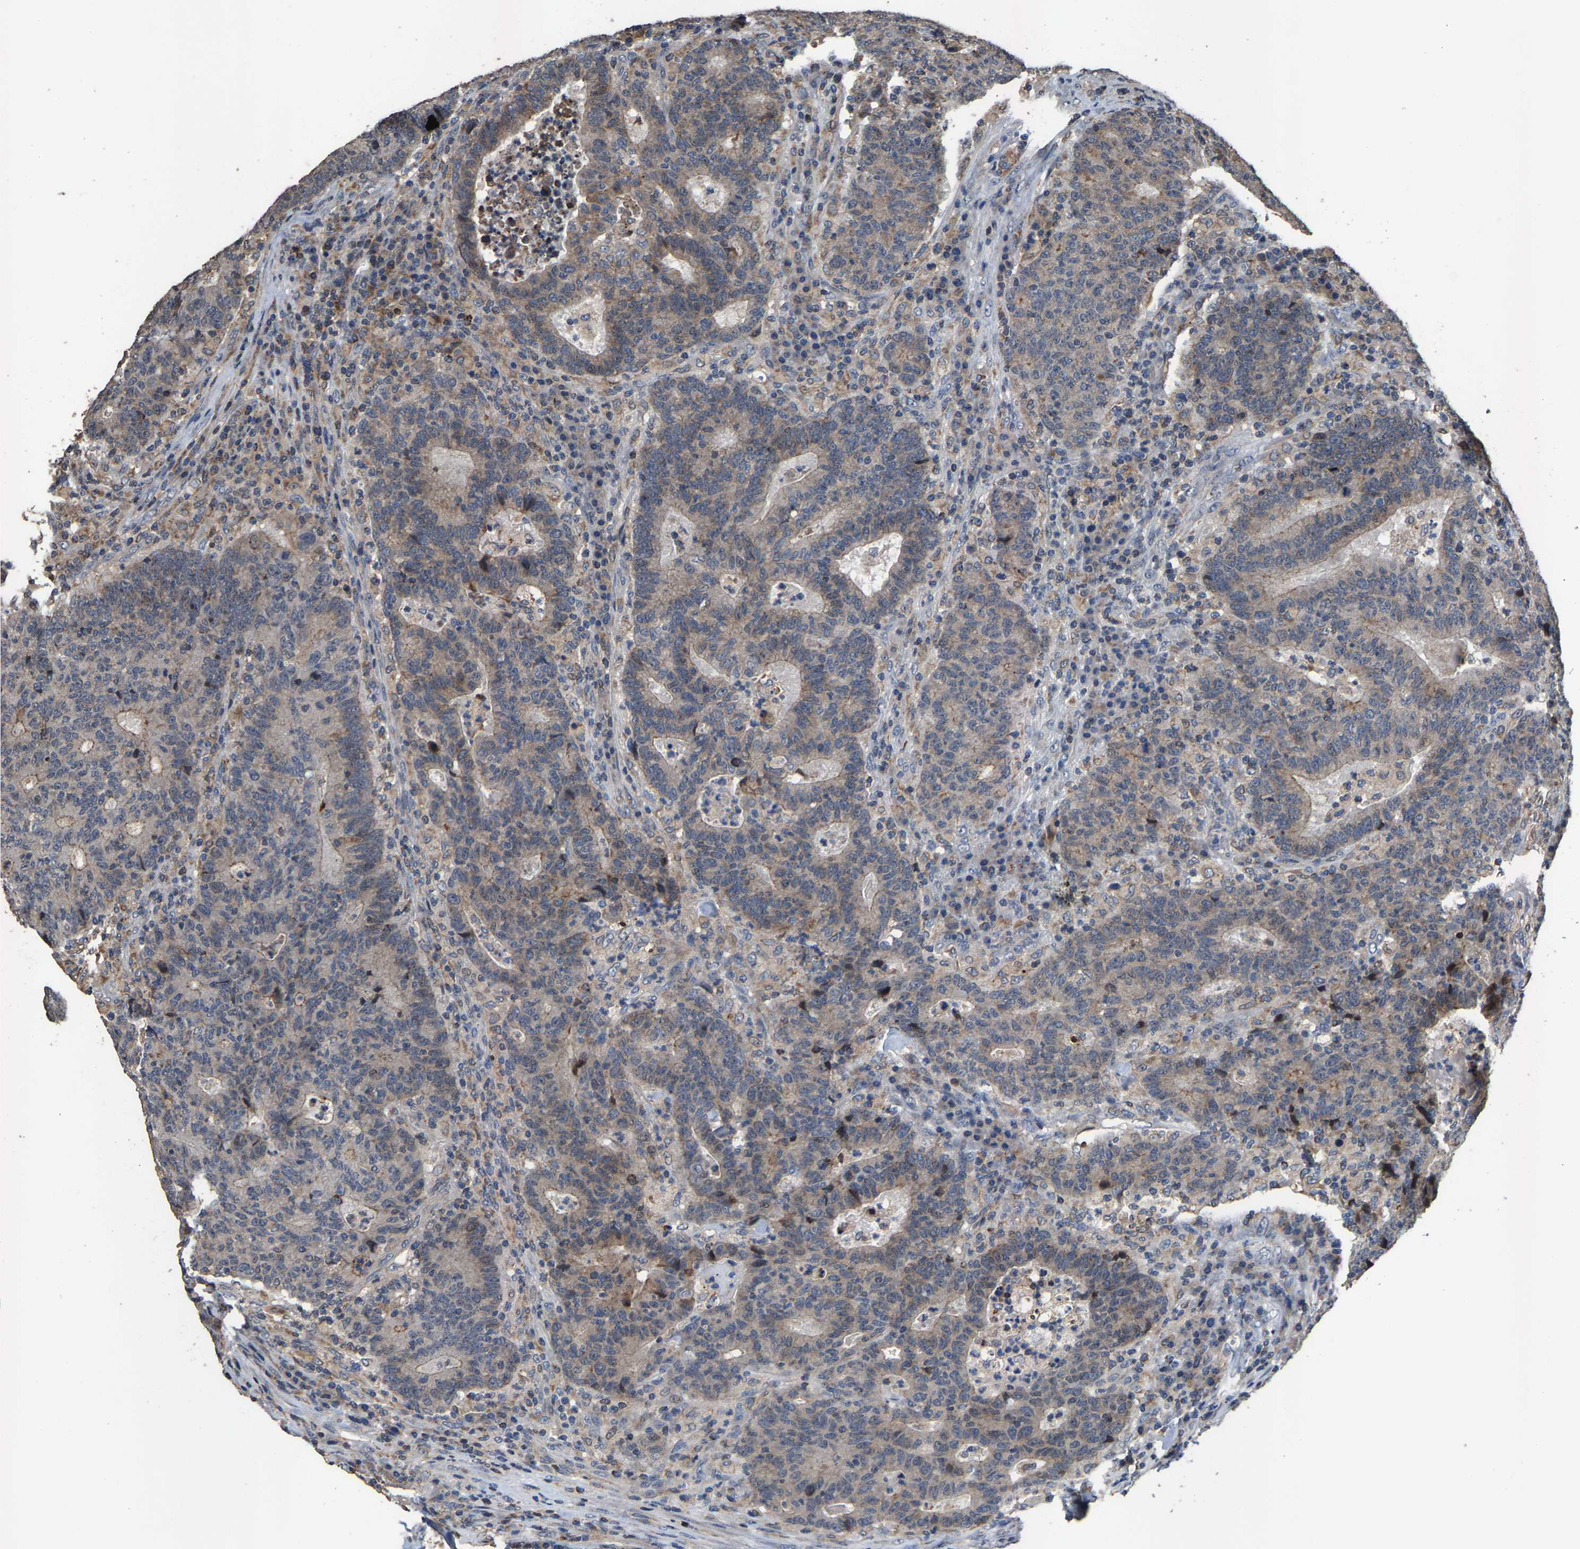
{"staining": {"intensity": "weak", "quantity": "25%-75%", "location": "cytoplasmic/membranous"}, "tissue": "colorectal cancer", "cell_type": "Tumor cells", "image_type": "cancer", "snomed": [{"axis": "morphology", "description": "Adenocarcinoma, NOS"}, {"axis": "topography", "description": "Colon"}], "caption": "Immunohistochemical staining of colorectal adenocarcinoma shows low levels of weak cytoplasmic/membranous expression in approximately 25%-75% of tumor cells.", "gene": "TDRKH", "patient": {"sex": "female", "age": 75}}